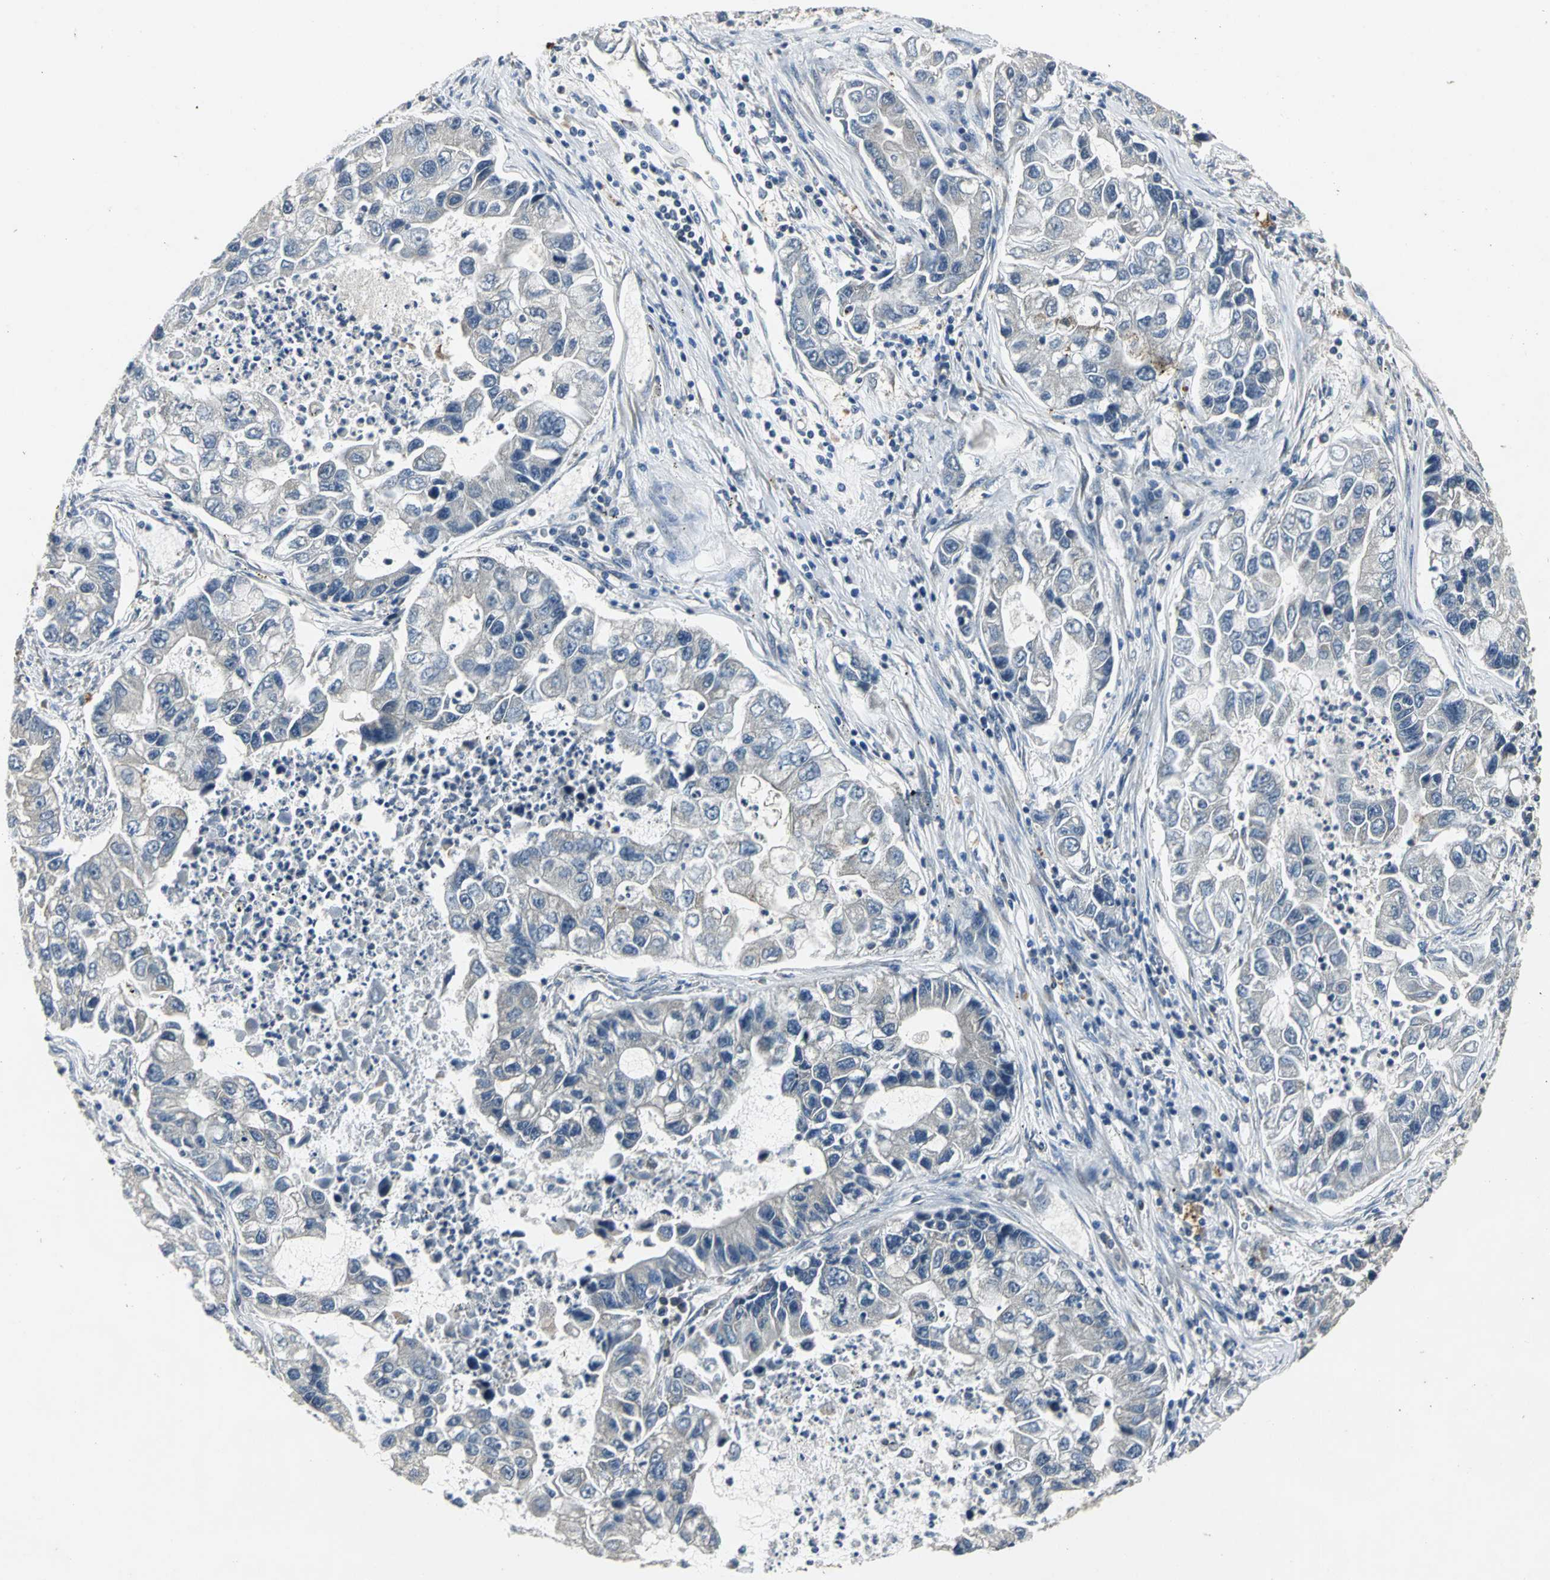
{"staining": {"intensity": "weak", "quantity": "<25%", "location": "cytoplasmic/membranous"}, "tissue": "lung cancer", "cell_type": "Tumor cells", "image_type": "cancer", "snomed": [{"axis": "morphology", "description": "Adenocarcinoma, NOS"}, {"axis": "topography", "description": "Lung"}], "caption": "Immunohistochemical staining of lung cancer (adenocarcinoma) displays no significant positivity in tumor cells. (Brightfield microscopy of DAB immunohistochemistry (IHC) at high magnification).", "gene": "IRF3", "patient": {"sex": "female", "age": 51}}